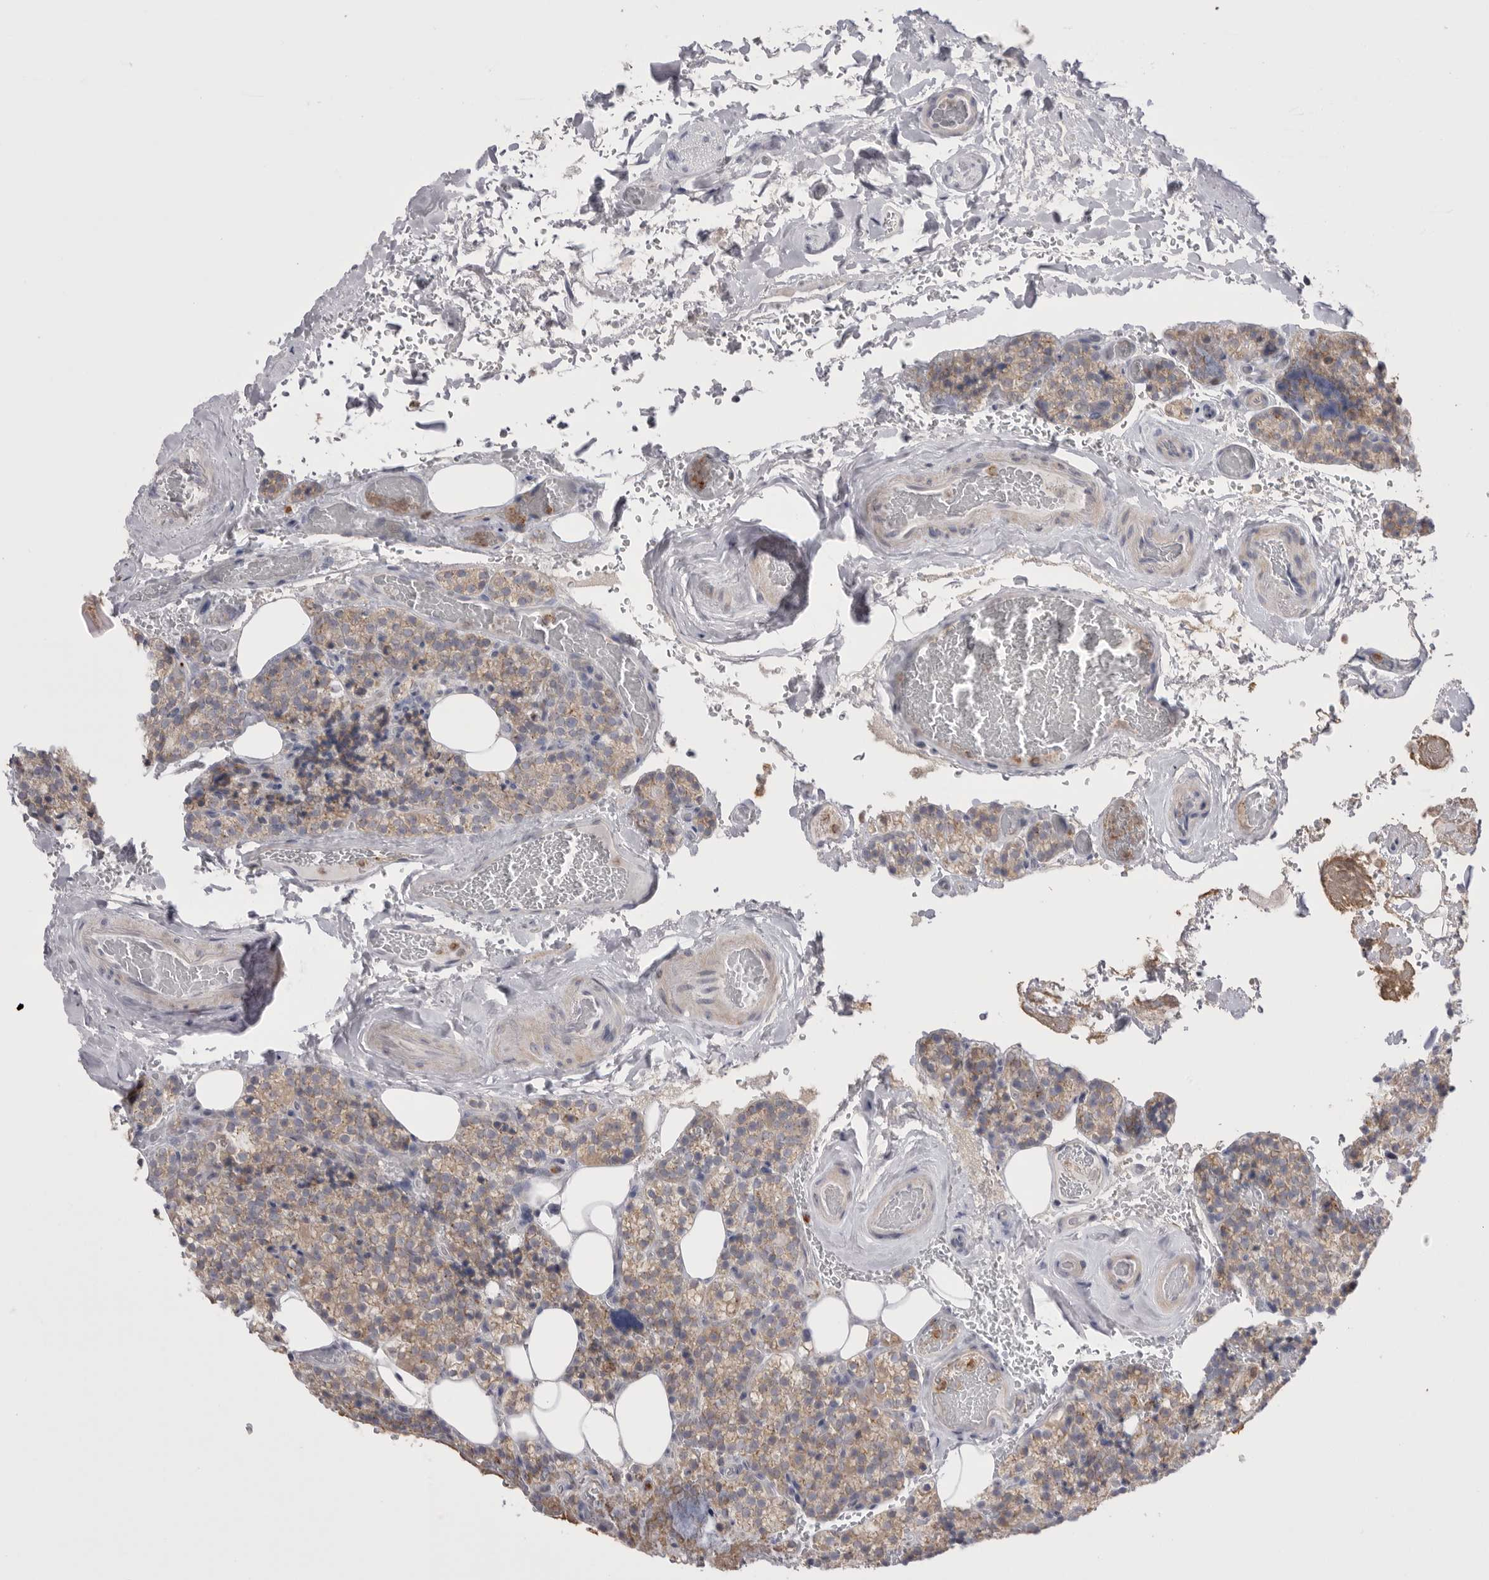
{"staining": {"intensity": "moderate", "quantity": "25%-75%", "location": "cytoplasmic/membranous"}, "tissue": "parathyroid gland", "cell_type": "Glandular cells", "image_type": "normal", "snomed": [{"axis": "morphology", "description": "Normal tissue, NOS"}, {"axis": "topography", "description": "Parathyroid gland"}], "caption": "This histopathology image exhibits IHC staining of benign parathyroid gland, with medium moderate cytoplasmic/membranous staining in approximately 25%-75% of glandular cells.", "gene": "CCDC126", "patient": {"sex": "male", "age": 87}}